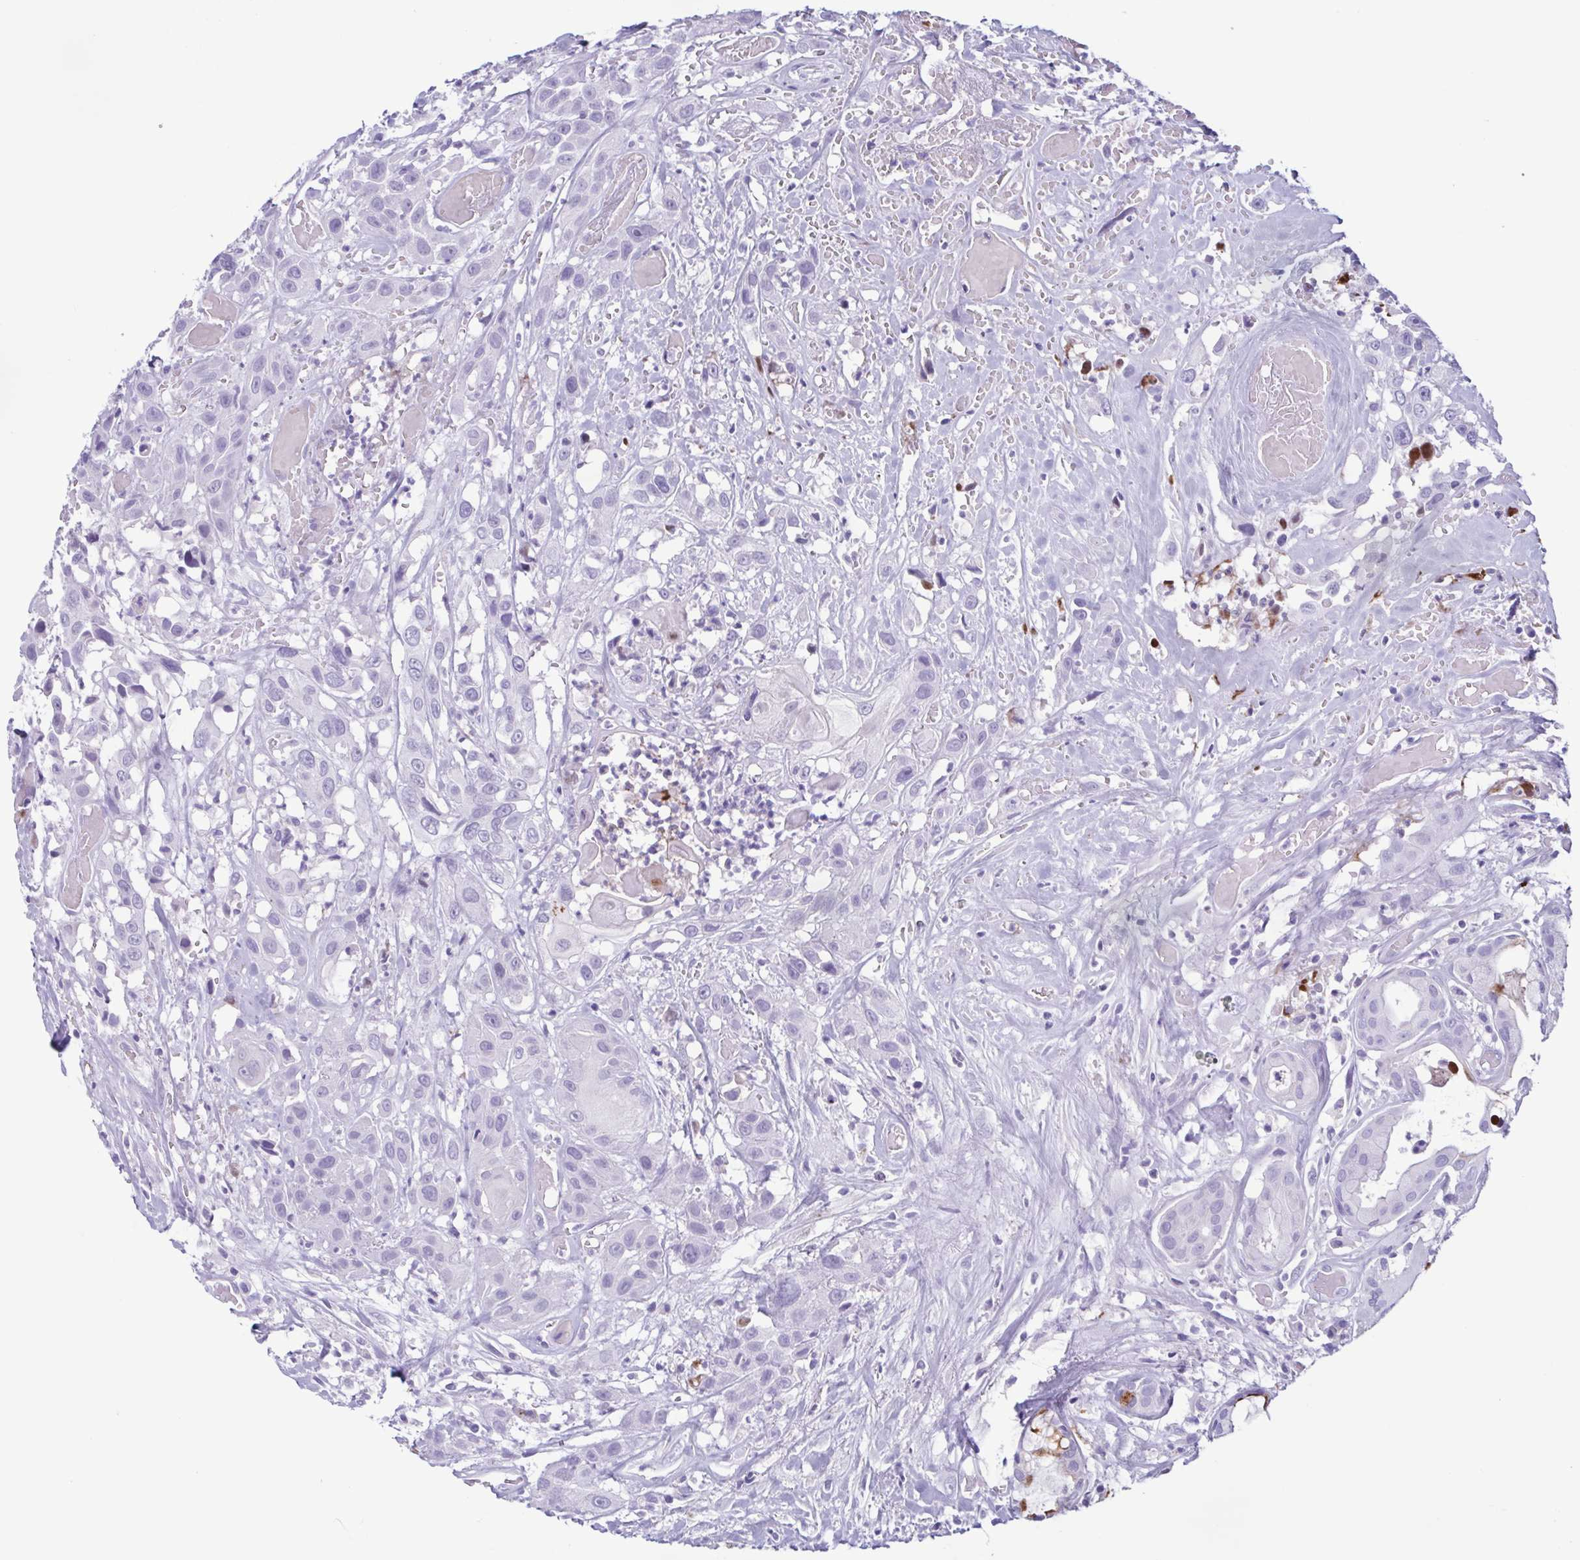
{"staining": {"intensity": "negative", "quantity": "none", "location": "none"}, "tissue": "head and neck cancer", "cell_type": "Tumor cells", "image_type": "cancer", "snomed": [{"axis": "morphology", "description": "Squamous cell carcinoma, NOS"}, {"axis": "topography", "description": "Head-Neck"}], "caption": "The micrograph displays no significant expression in tumor cells of head and neck squamous cell carcinoma.", "gene": "LTF", "patient": {"sex": "male", "age": 57}}